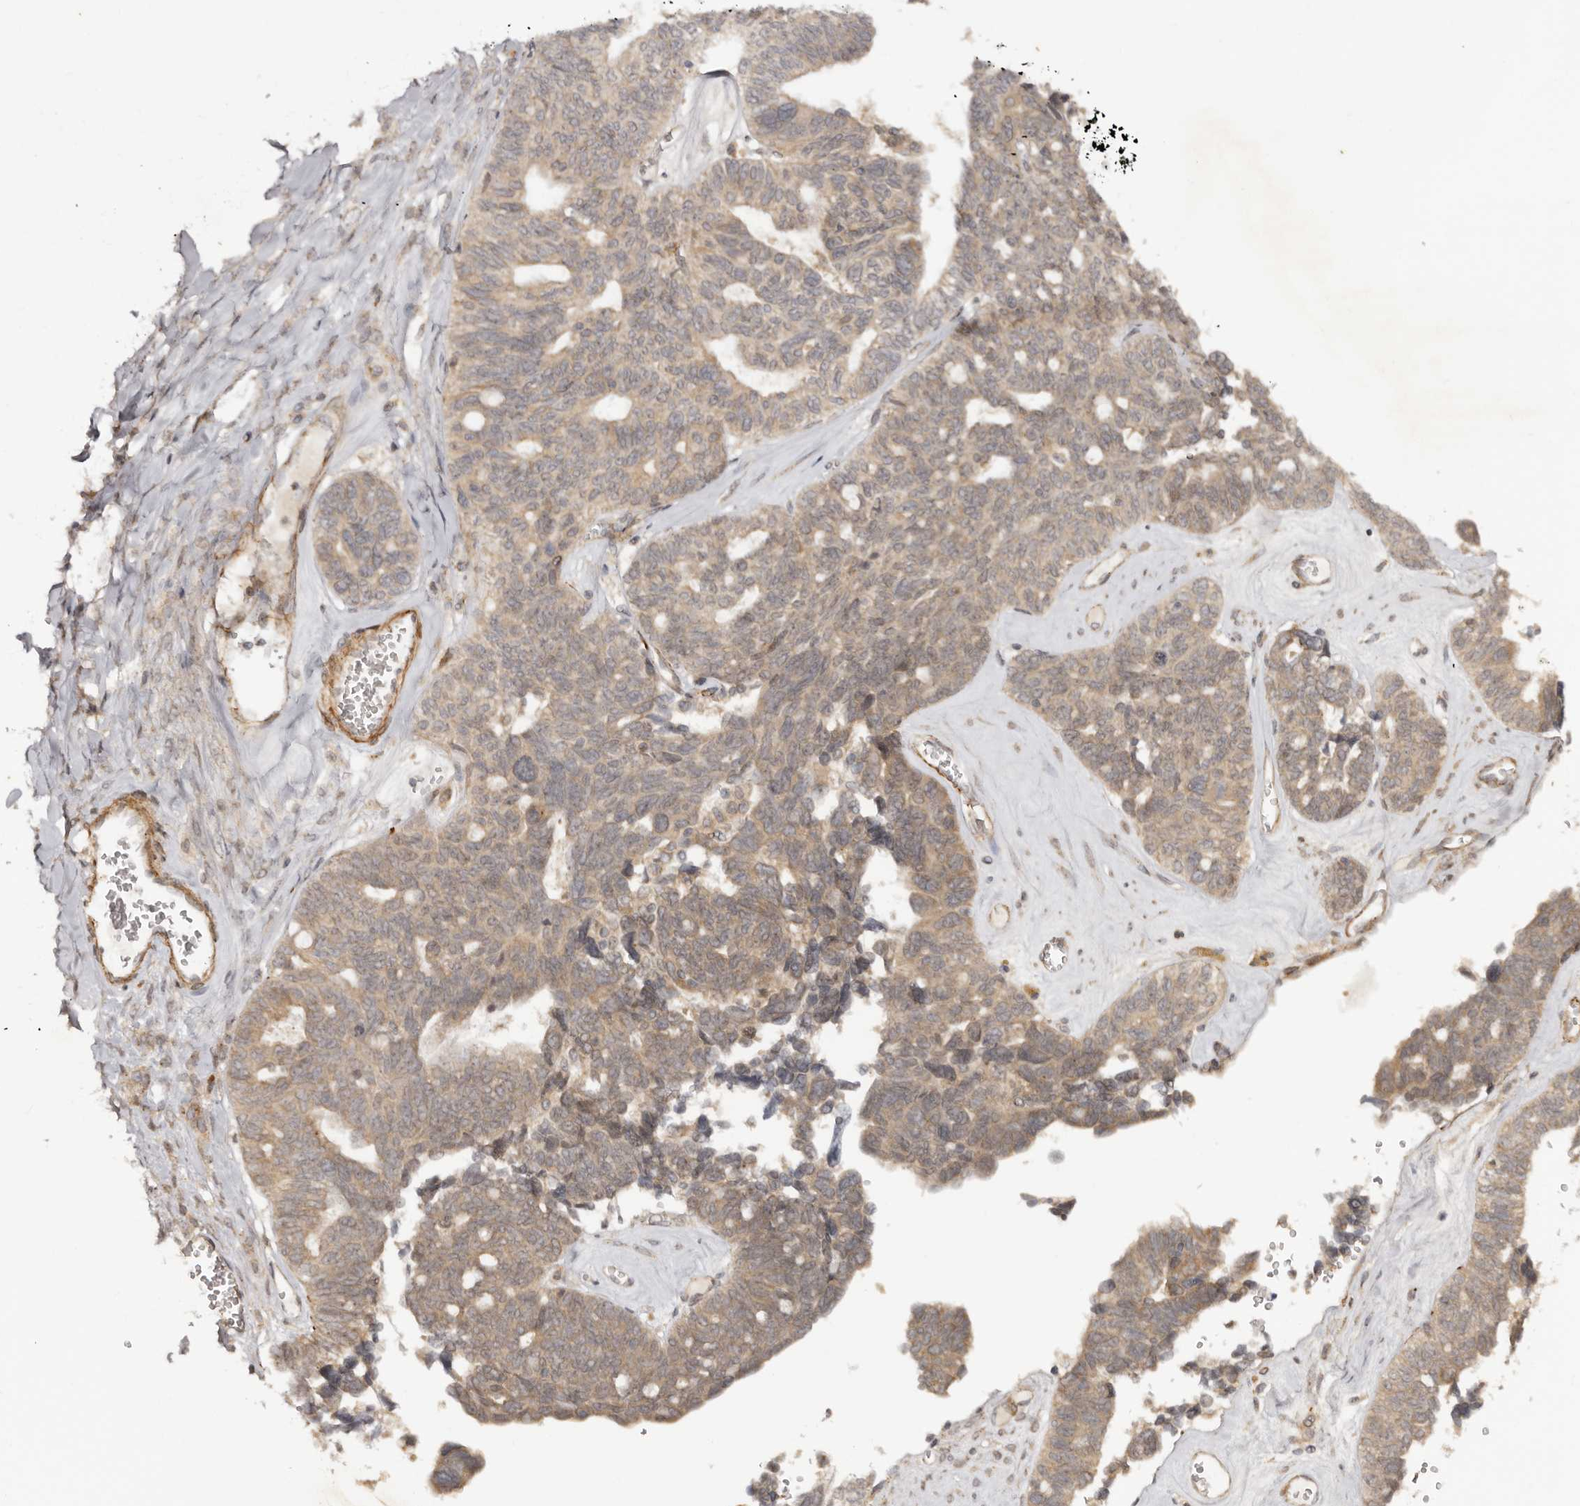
{"staining": {"intensity": "moderate", "quantity": ">75%", "location": "cytoplasmic/membranous"}, "tissue": "ovarian cancer", "cell_type": "Tumor cells", "image_type": "cancer", "snomed": [{"axis": "morphology", "description": "Cystadenocarcinoma, serous, NOS"}, {"axis": "topography", "description": "Ovary"}], "caption": "Brown immunohistochemical staining in ovarian cancer (serous cystadenocarcinoma) shows moderate cytoplasmic/membranous staining in approximately >75% of tumor cells. The protein of interest is stained brown, and the nuclei are stained in blue (DAB (3,3'-diaminobenzidine) IHC with brightfield microscopy, high magnification).", "gene": "MICAL2", "patient": {"sex": "female", "age": 79}}